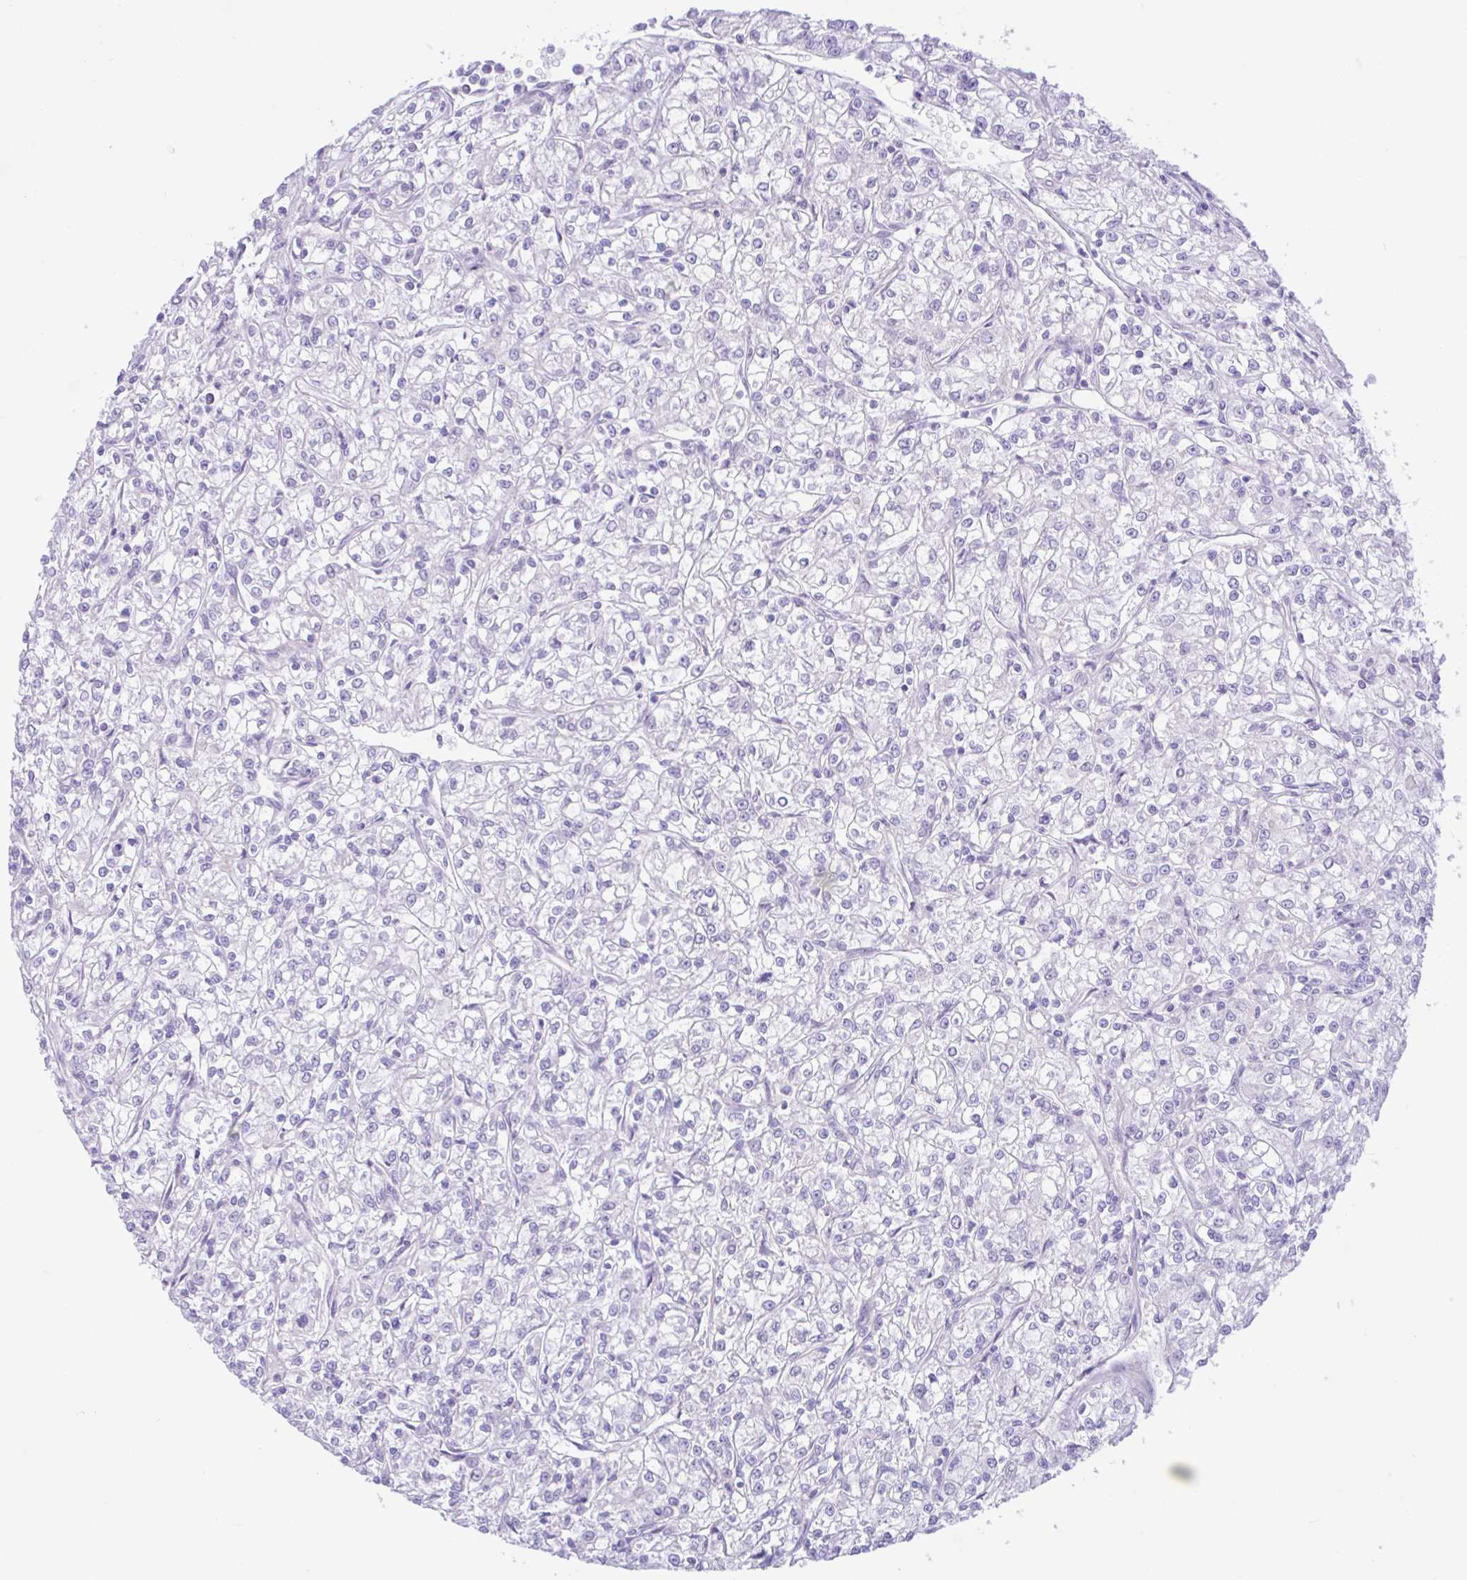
{"staining": {"intensity": "negative", "quantity": "none", "location": "none"}, "tissue": "renal cancer", "cell_type": "Tumor cells", "image_type": "cancer", "snomed": [{"axis": "morphology", "description": "Adenocarcinoma, NOS"}, {"axis": "topography", "description": "Kidney"}], "caption": "High power microscopy image of an immunohistochemistry (IHC) image of renal adenocarcinoma, revealing no significant expression in tumor cells.", "gene": "ZNF101", "patient": {"sex": "female", "age": 59}}